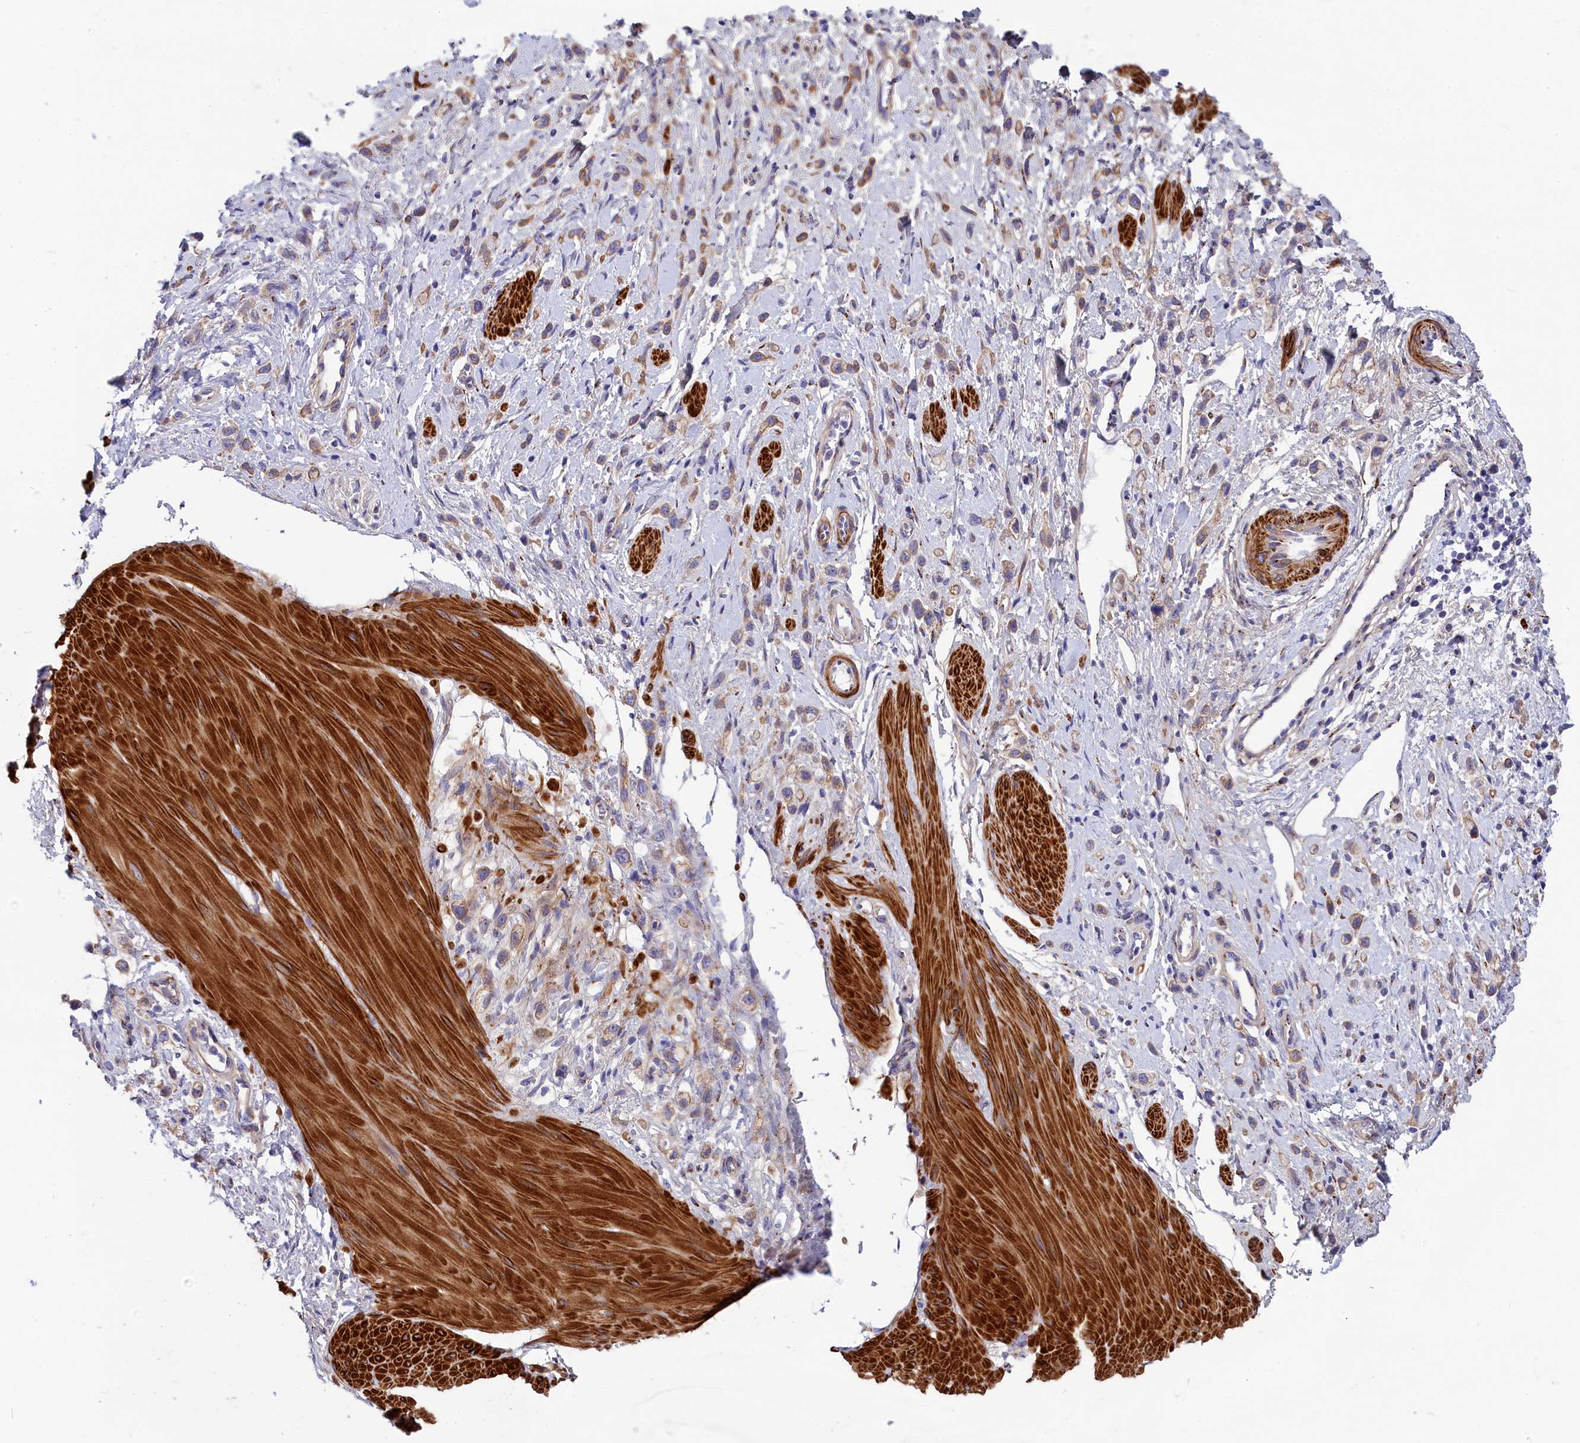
{"staining": {"intensity": "moderate", "quantity": "25%-75%", "location": "cytoplasmic/membranous"}, "tissue": "stomach cancer", "cell_type": "Tumor cells", "image_type": "cancer", "snomed": [{"axis": "morphology", "description": "Adenocarcinoma, NOS"}, {"axis": "topography", "description": "Stomach"}], "caption": "Stomach cancer (adenocarcinoma) stained with immunohistochemistry (IHC) reveals moderate cytoplasmic/membranous staining in about 25%-75% of tumor cells.", "gene": "TUBGCP4", "patient": {"sex": "female", "age": 65}}